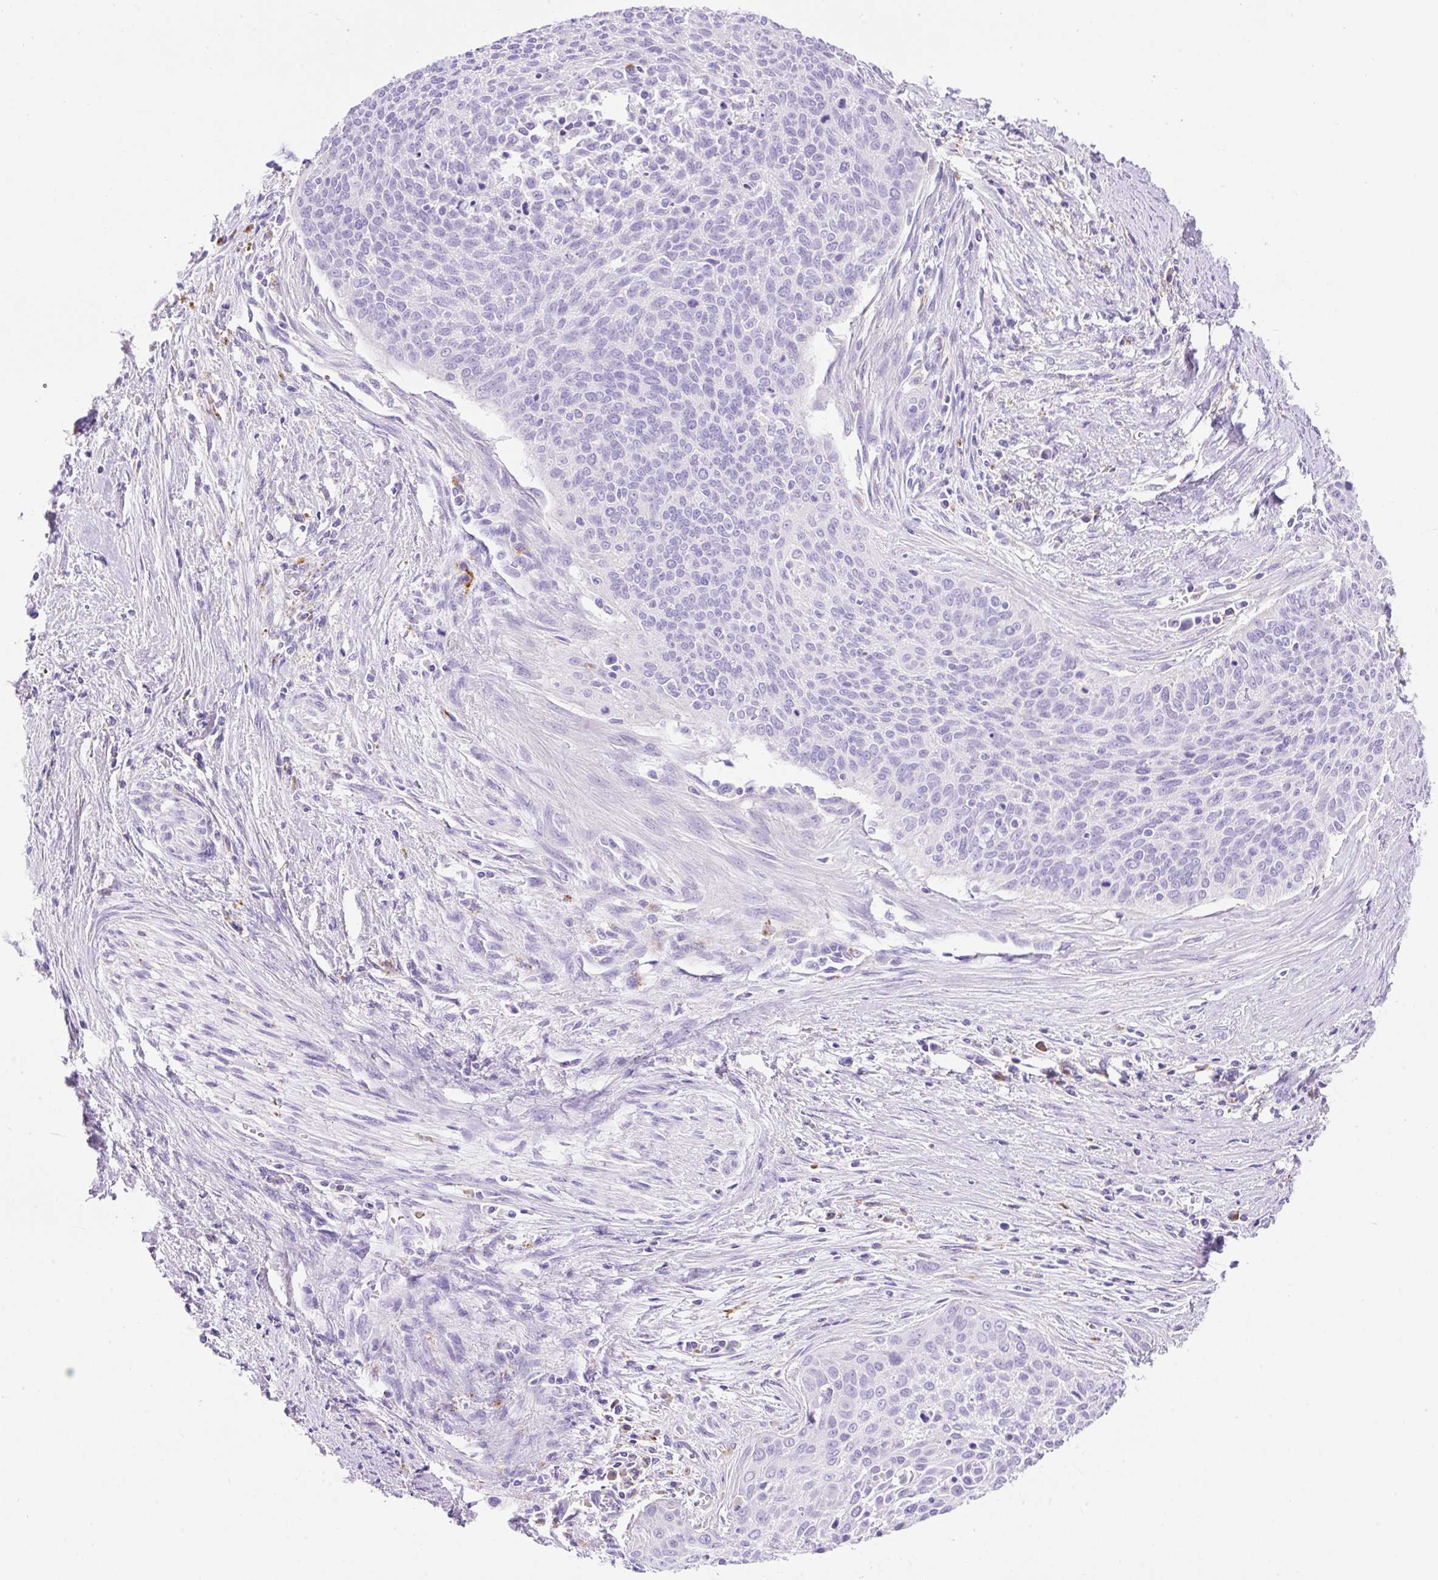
{"staining": {"intensity": "negative", "quantity": "none", "location": "none"}, "tissue": "cervical cancer", "cell_type": "Tumor cells", "image_type": "cancer", "snomed": [{"axis": "morphology", "description": "Squamous cell carcinoma, NOS"}, {"axis": "topography", "description": "Cervix"}], "caption": "High magnification brightfield microscopy of cervical squamous cell carcinoma stained with DAB (brown) and counterstained with hematoxylin (blue): tumor cells show no significant expression.", "gene": "HEXB", "patient": {"sex": "female", "age": 55}}